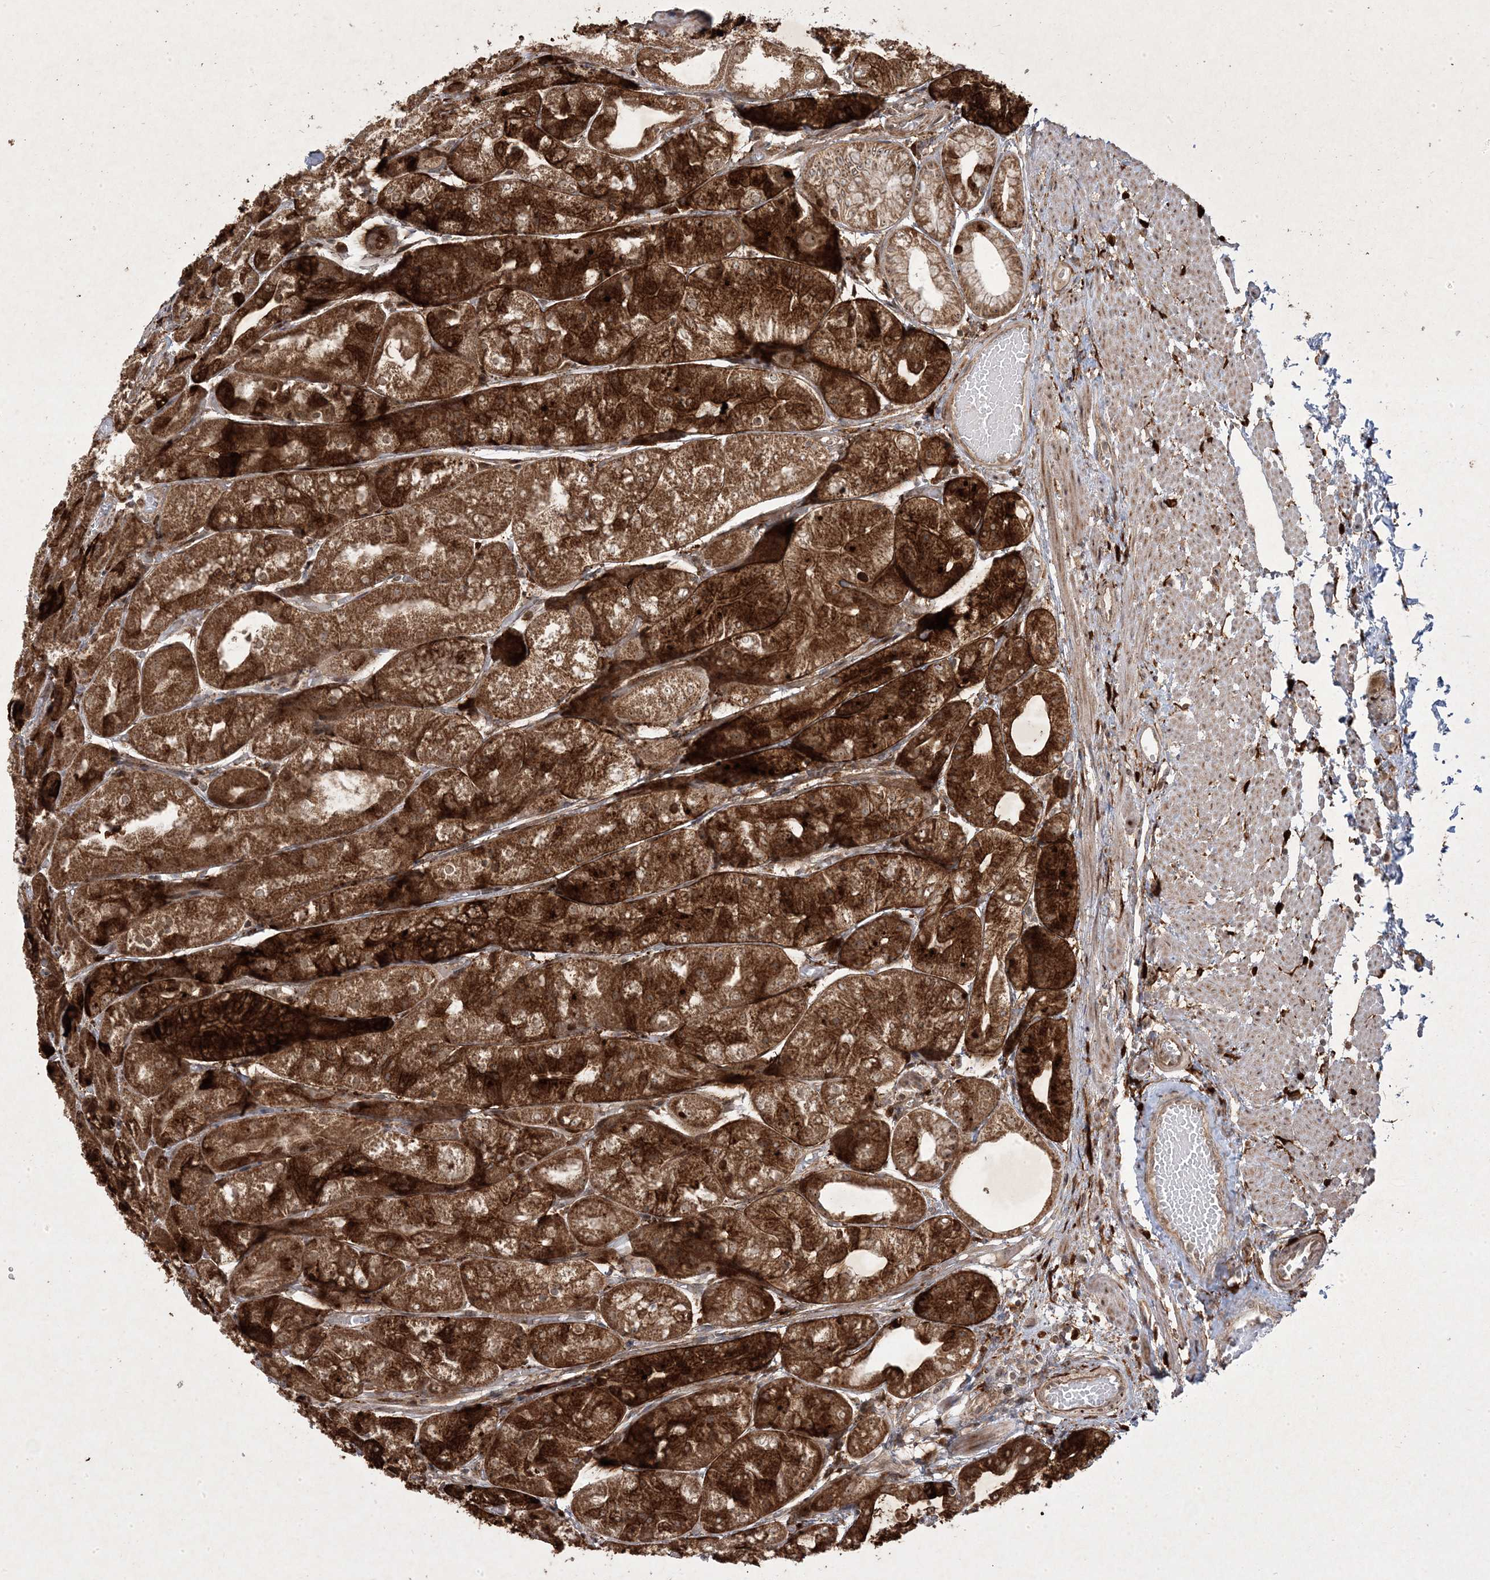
{"staining": {"intensity": "strong", "quantity": ">75%", "location": "cytoplasmic/membranous,nuclear"}, "tissue": "stomach", "cell_type": "Glandular cells", "image_type": "normal", "snomed": [{"axis": "morphology", "description": "Normal tissue, NOS"}, {"axis": "topography", "description": "Stomach, upper"}], "caption": "Immunohistochemical staining of benign stomach reveals strong cytoplasmic/membranous,nuclear protein expression in approximately >75% of glandular cells.", "gene": "PLEKHM2", "patient": {"sex": "male", "age": 72}}